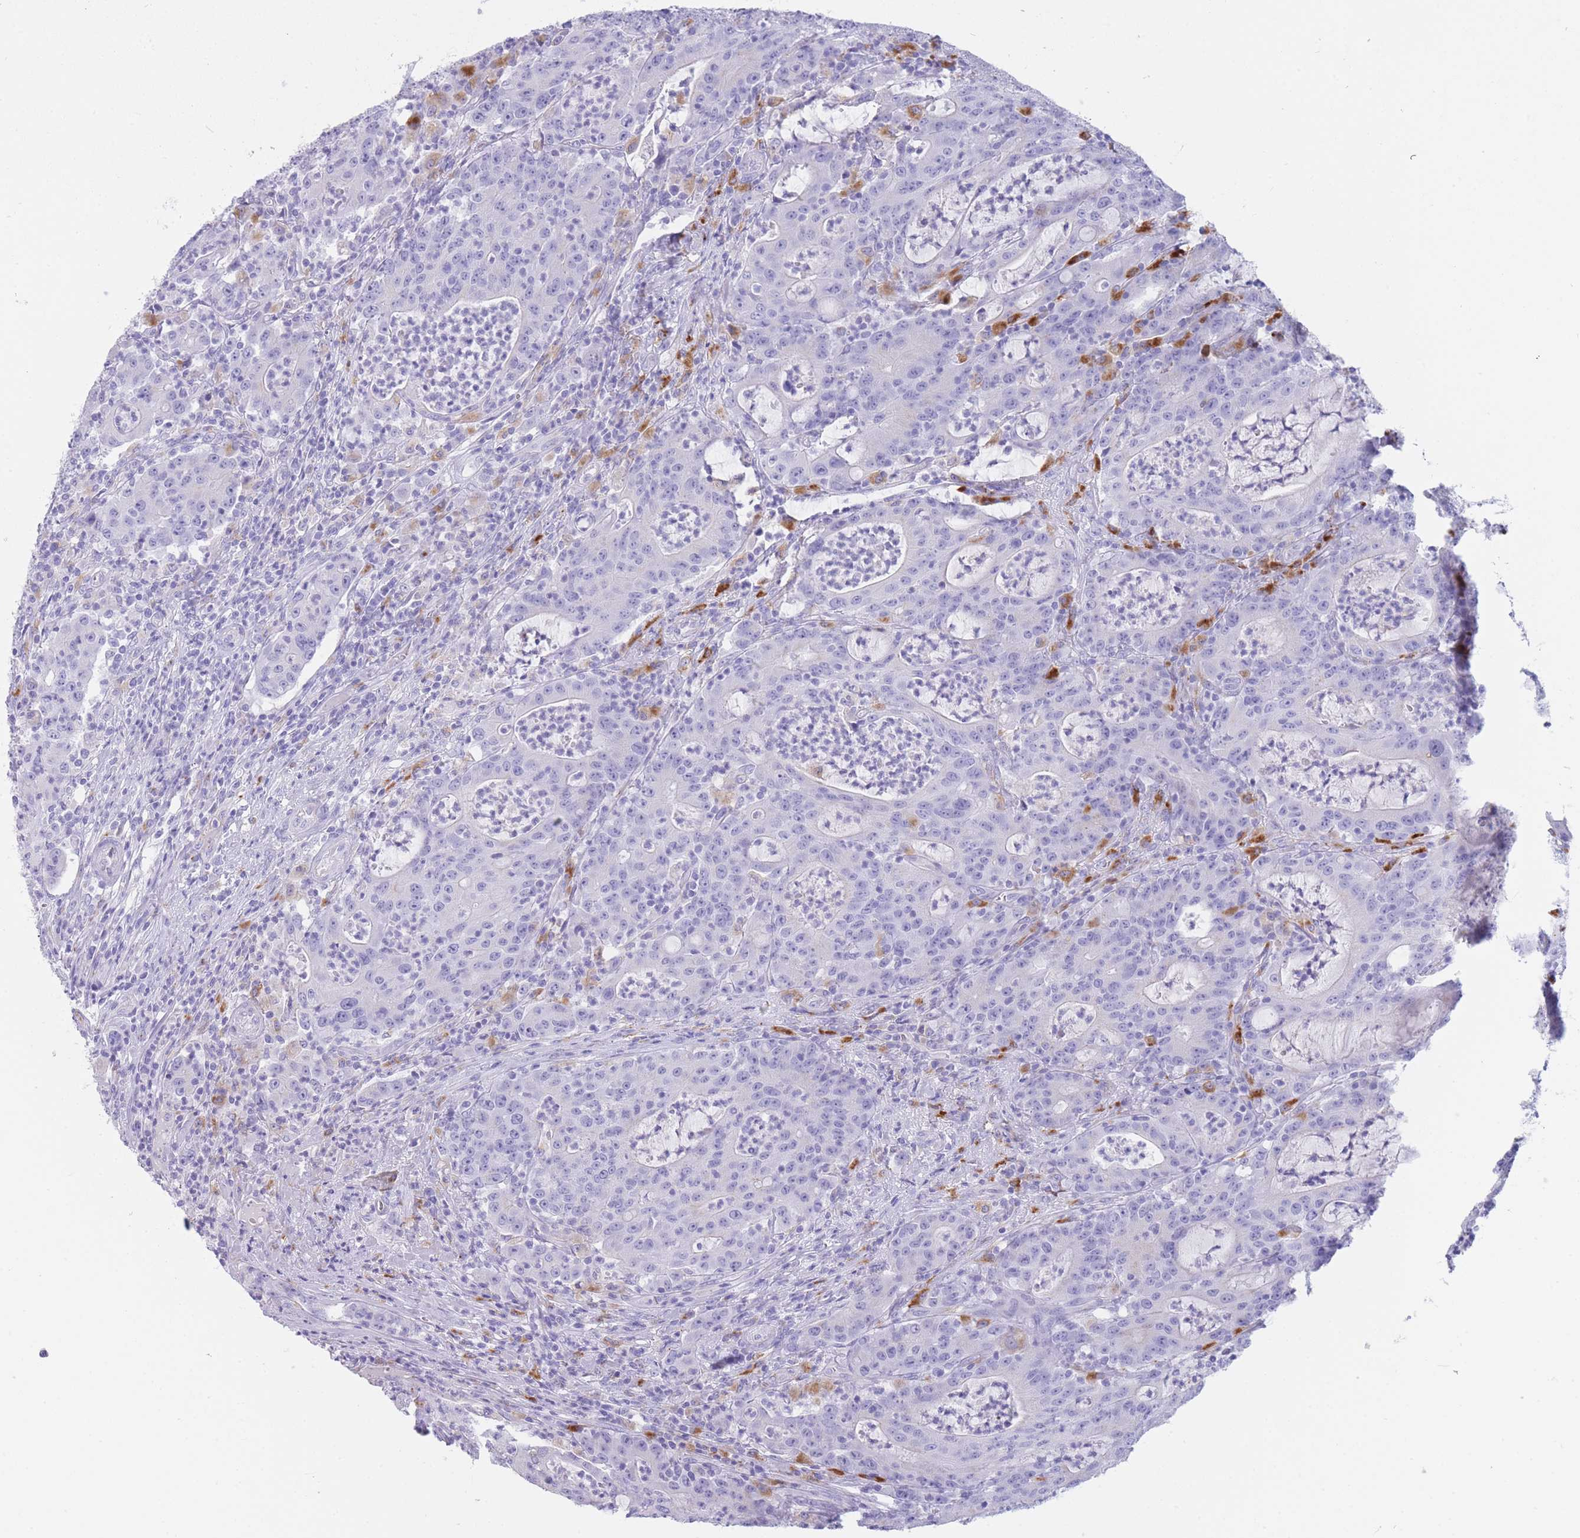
{"staining": {"intensity": "negative", "quantity": "none", "location": "none"}, "tissue": "colorectal cancer", "cell_type": "Tumor cells", "image_type": "cancer", "snomed": [{"axis": "morphology", "description": "Adenocarcinoma, NOS"}, {"axis": "topography", "description": "Colon"}], "caption": "DAB (3,3'-diaminobenzidine) immunohistochemical staining of colorectal cancer shows no significant expression in tumor cells.", "gene": "GAA", "patient": {"sex": "male", "age": 83}}